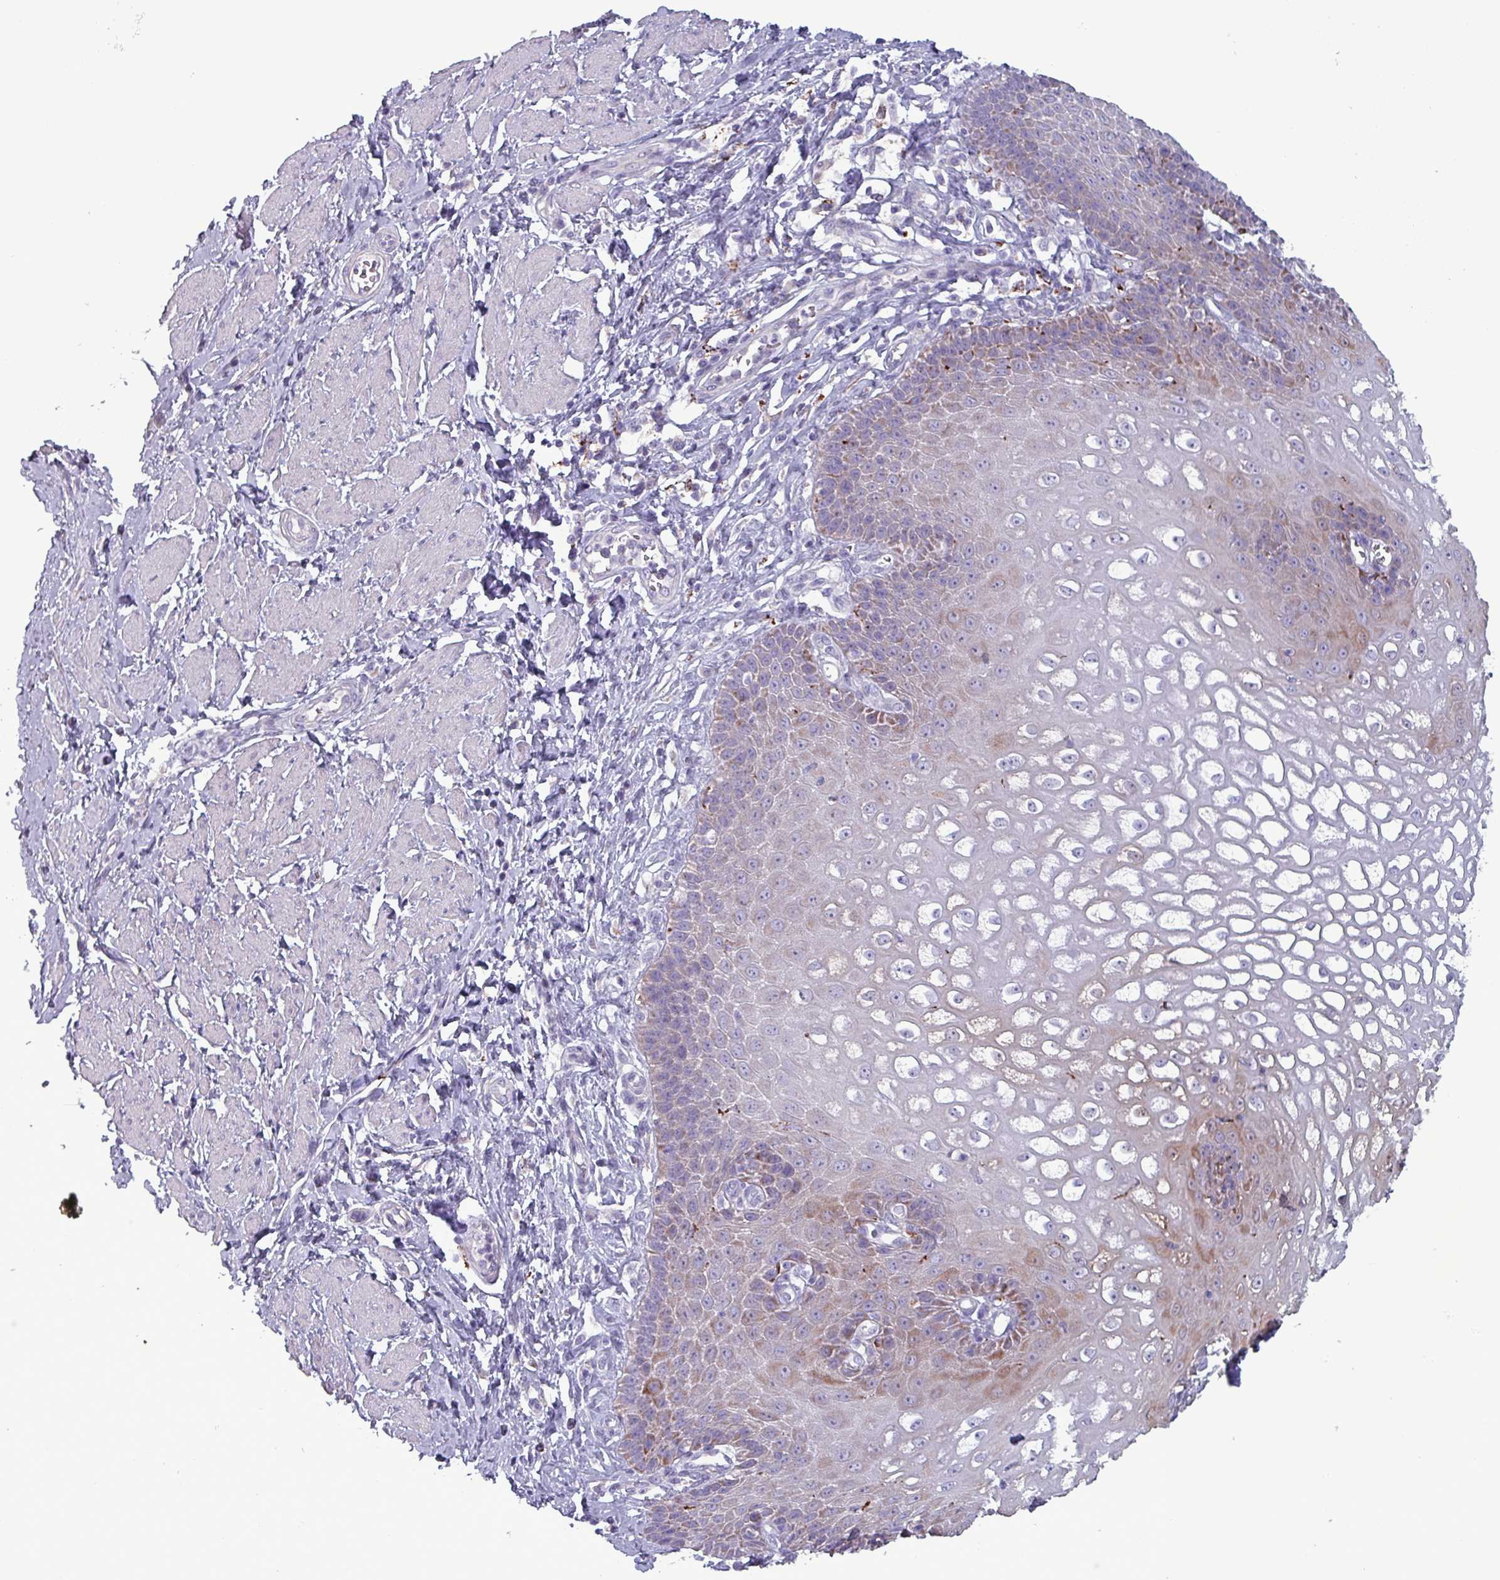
{"staining": {"intensity": "moderate", "quantity": "<25%", "location": "cytoplasmic/membranous"}, "tissue": "esophagus", "cell_type": "Squamous epithelial cells", "image_type": "normal", "snomed": [{"axis": "morphology", "description": "Normal tissue, NOS"}, {"axis": "topography", "description": "Esophagus"}], "caption": "IHC micrograph of benign esophagus stained for a protein (brown), which exhibits low levels of moderate cytoplasmic/membranous expression in approximately <25% of squamous epithelial cells.", "gene": "HSD3B7", "patient": {"sex": "male", "age": 67}}